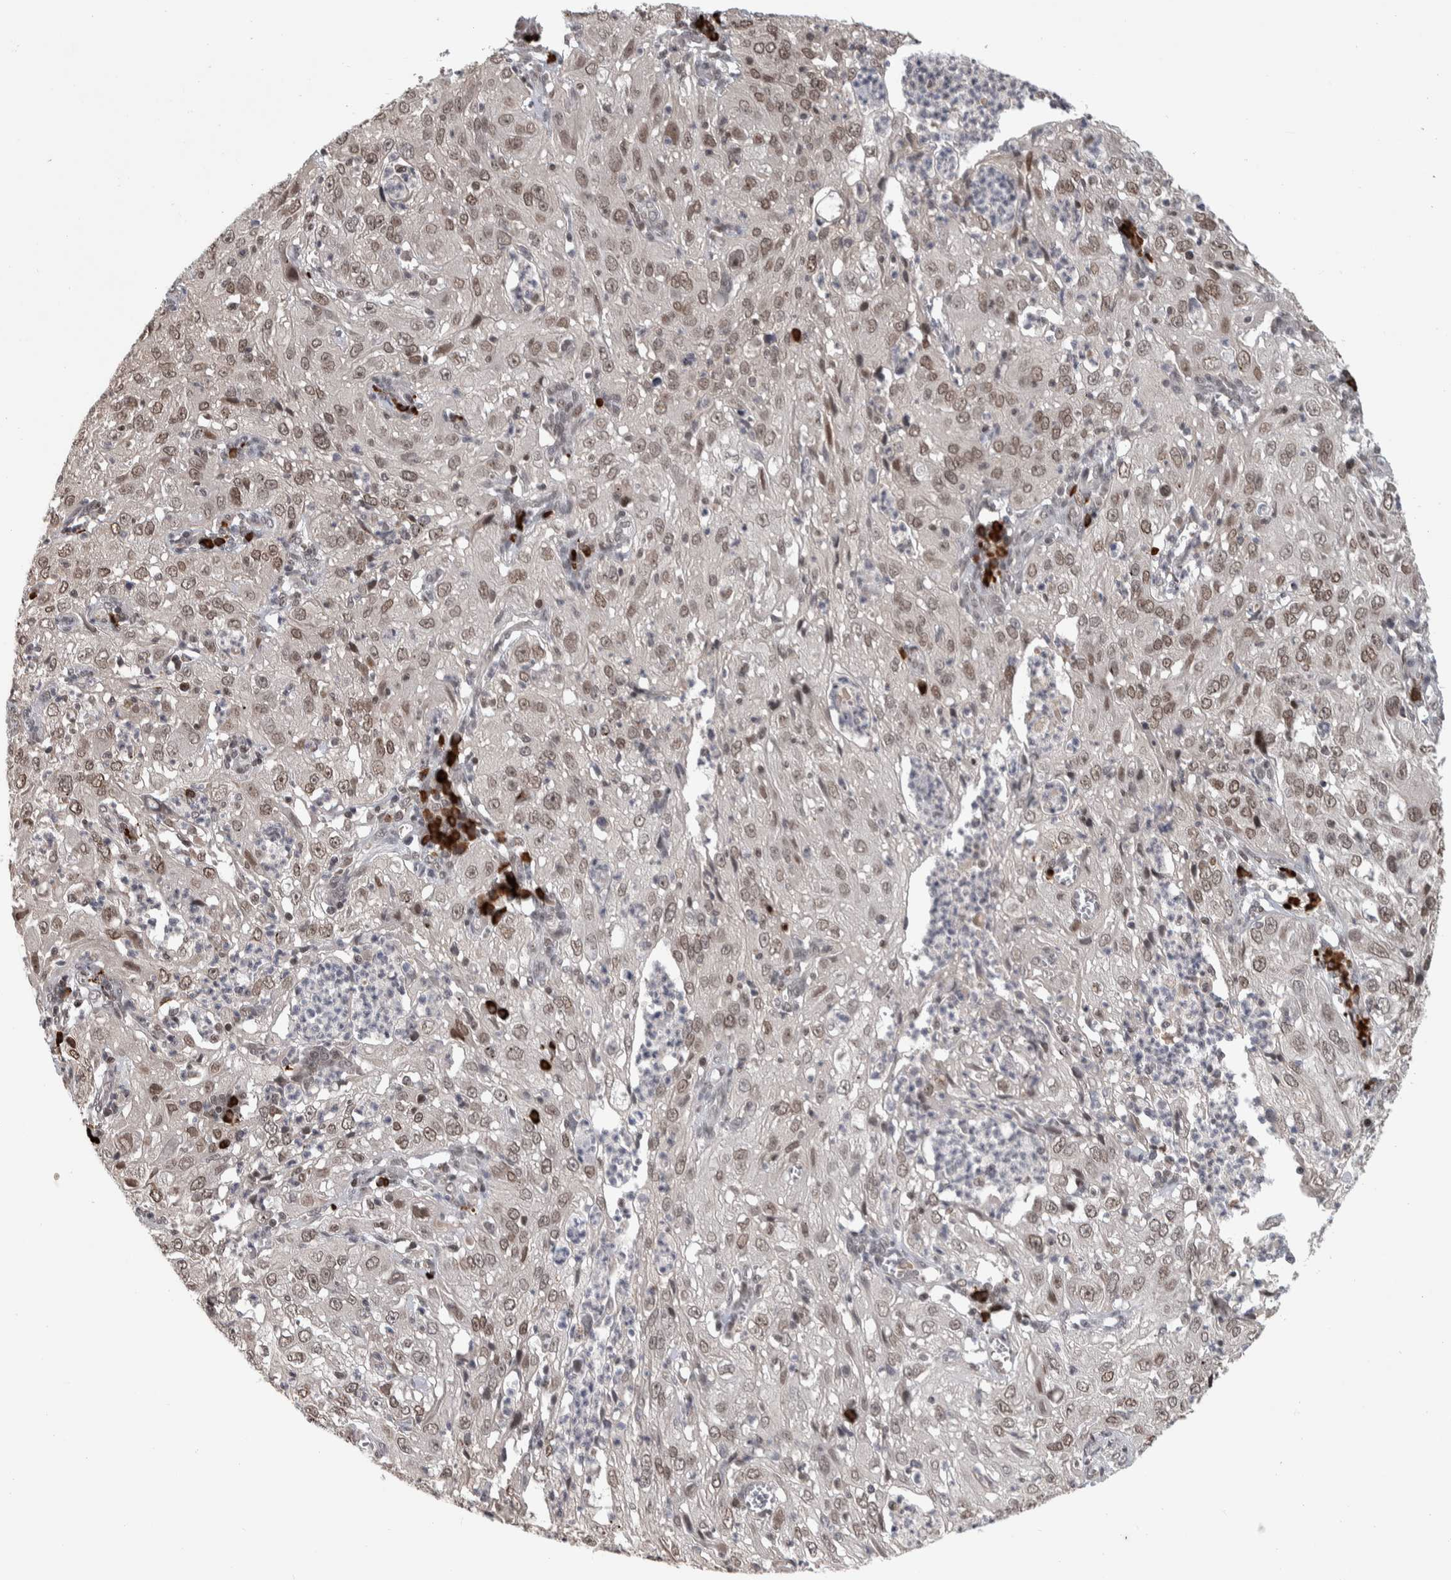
{"staining": {"intensity": "weak", "quantity": ">75%", "location": "nuclear"}, "tissue": "cervical cancer", "cell_type": "Tumor cells", "image_type": "cancer", "snomed": [{"axis": "morphology", "description": "Squamous cell carcinoma, NOS"}, {"axis": "topography", "description": "Cervix"}], "caption": "Weak nuclear protein staining is seen in about >75% of tumor cells in cervical squamous cell carcinoma.", "gene": "ZNF592", "patient": {"sex": "female", "age": 32}}